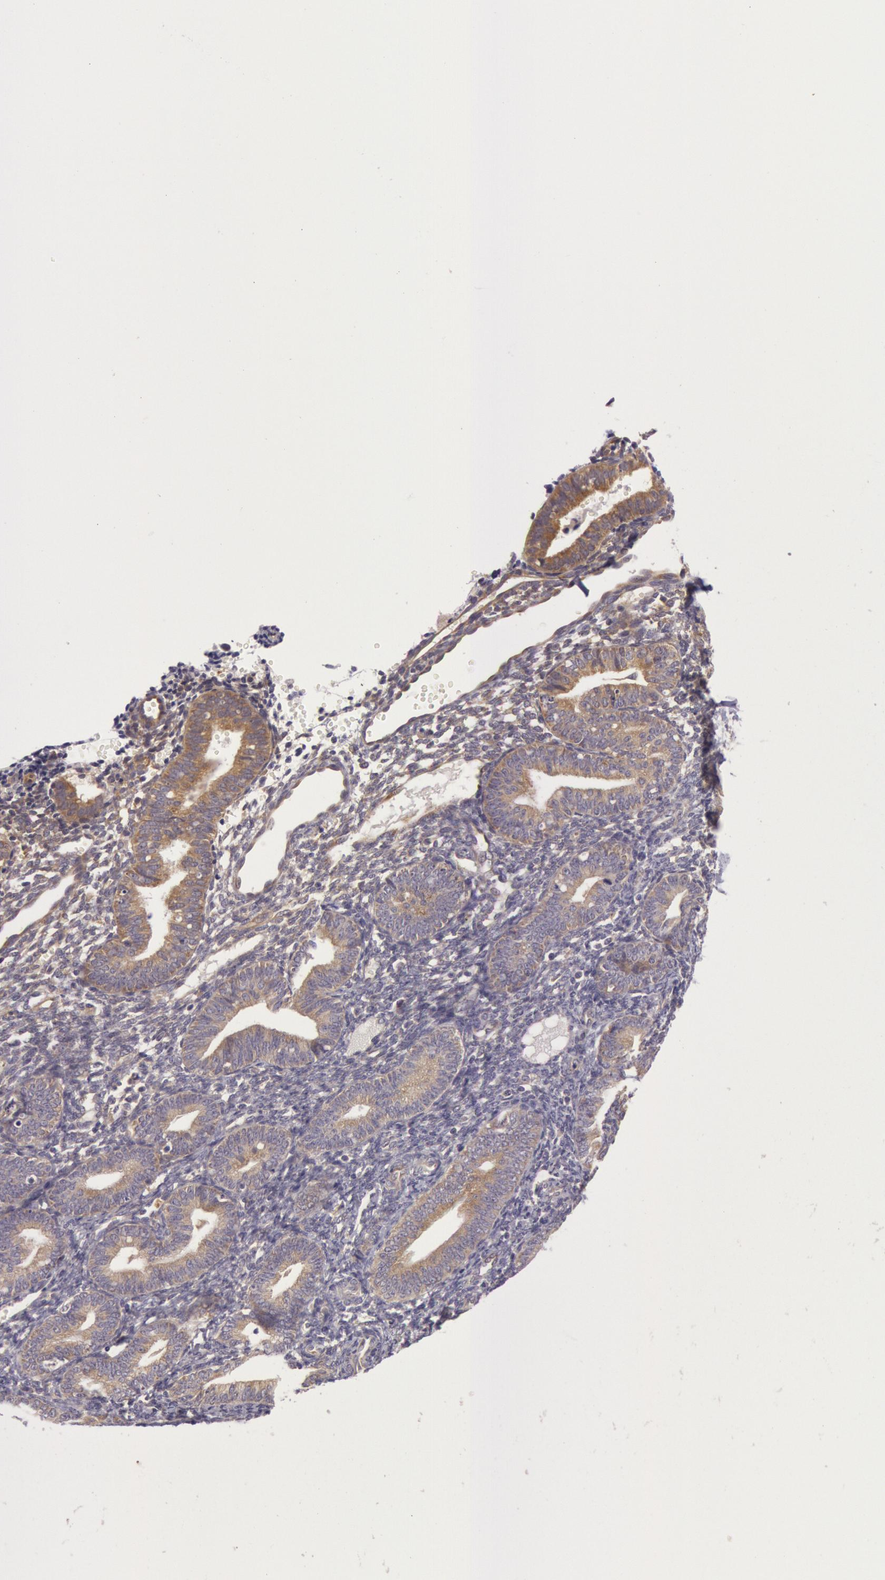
{"staining": {"intensity": "weak", "quantity": ">75%", "location": "cytoplasmic/membranous"}, "tissue": "endometrium", "cell_type": "Cells in endometrial stroma", "image_type": "normal", "snomed": [{"axis": "morphology", "description": "Normal tissue, NOS"}, {"axis": "topography", "description": "Endometrium"}], "caption": "IHC micrograph of unremarkable endometrium stained for a protein (brown), which reveals low levels of weak cytoplasmic/membranous expression in approximately >75% of cells in endometrial stroma.", "gene": "CHUK", "patient": {"sex": "female", "age": 61}}